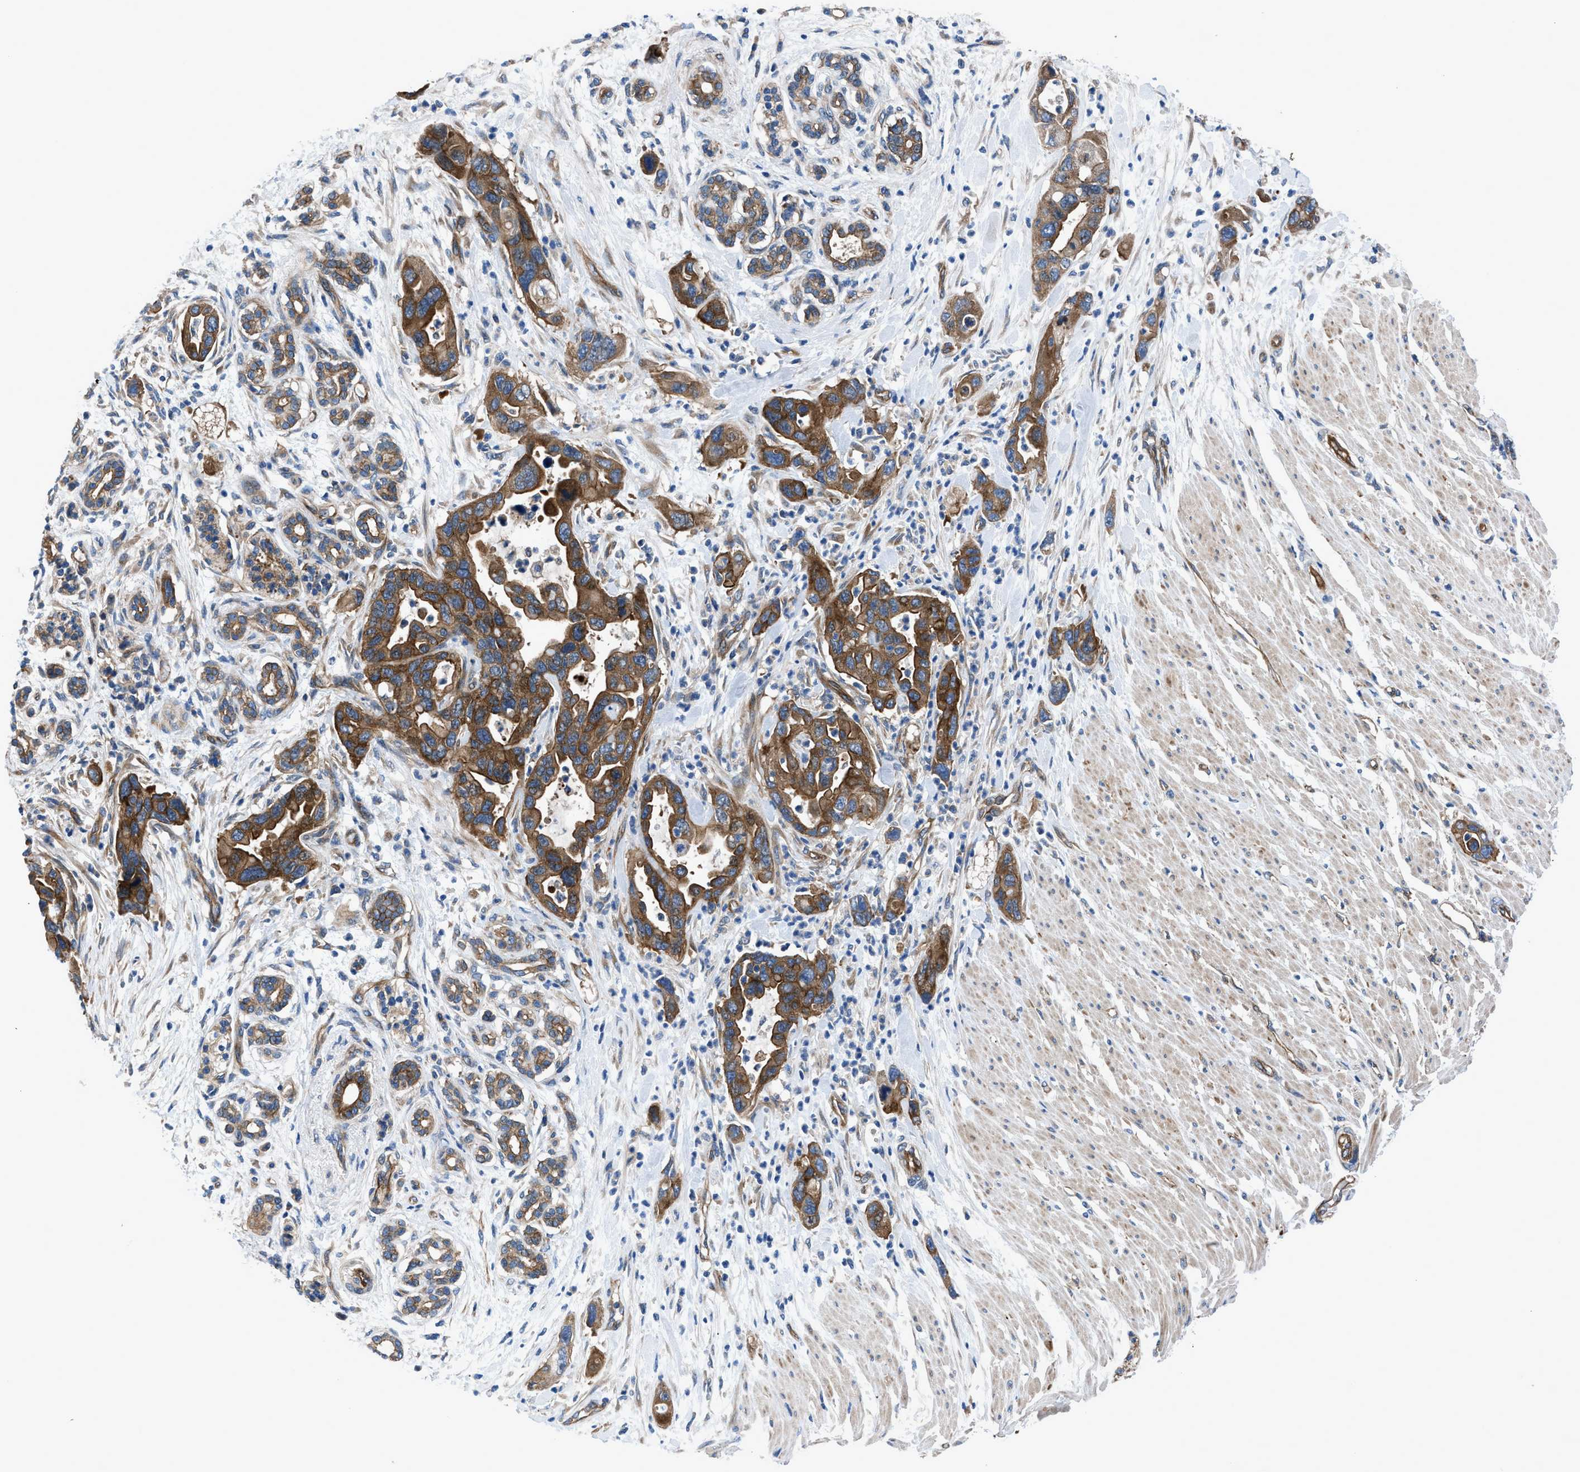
{"staining": {"intensity": "strong", "quantity": ">75%", "location": "cytoplasmic/membranous"}, "tissue": "pancreatic cancer", "cell_type": "Tumor cells", "image_type": "cancer", "snomed": [{"axis": "morphology", "description": "Normal tissue, NOS"}, {"axis": "morphology", "description": "Adenocarcinoma, NOS"}, {"axis": "topography", "description": "Pancreas"}], "caption": "Protein staining displays strong cytoplasmic/membranous positivity in about >75% of tumor cells in pancreatic cancer (adenocarcinoma).", "gene": "TRIP4", "patient": {"sex": "female", "age": 71}}